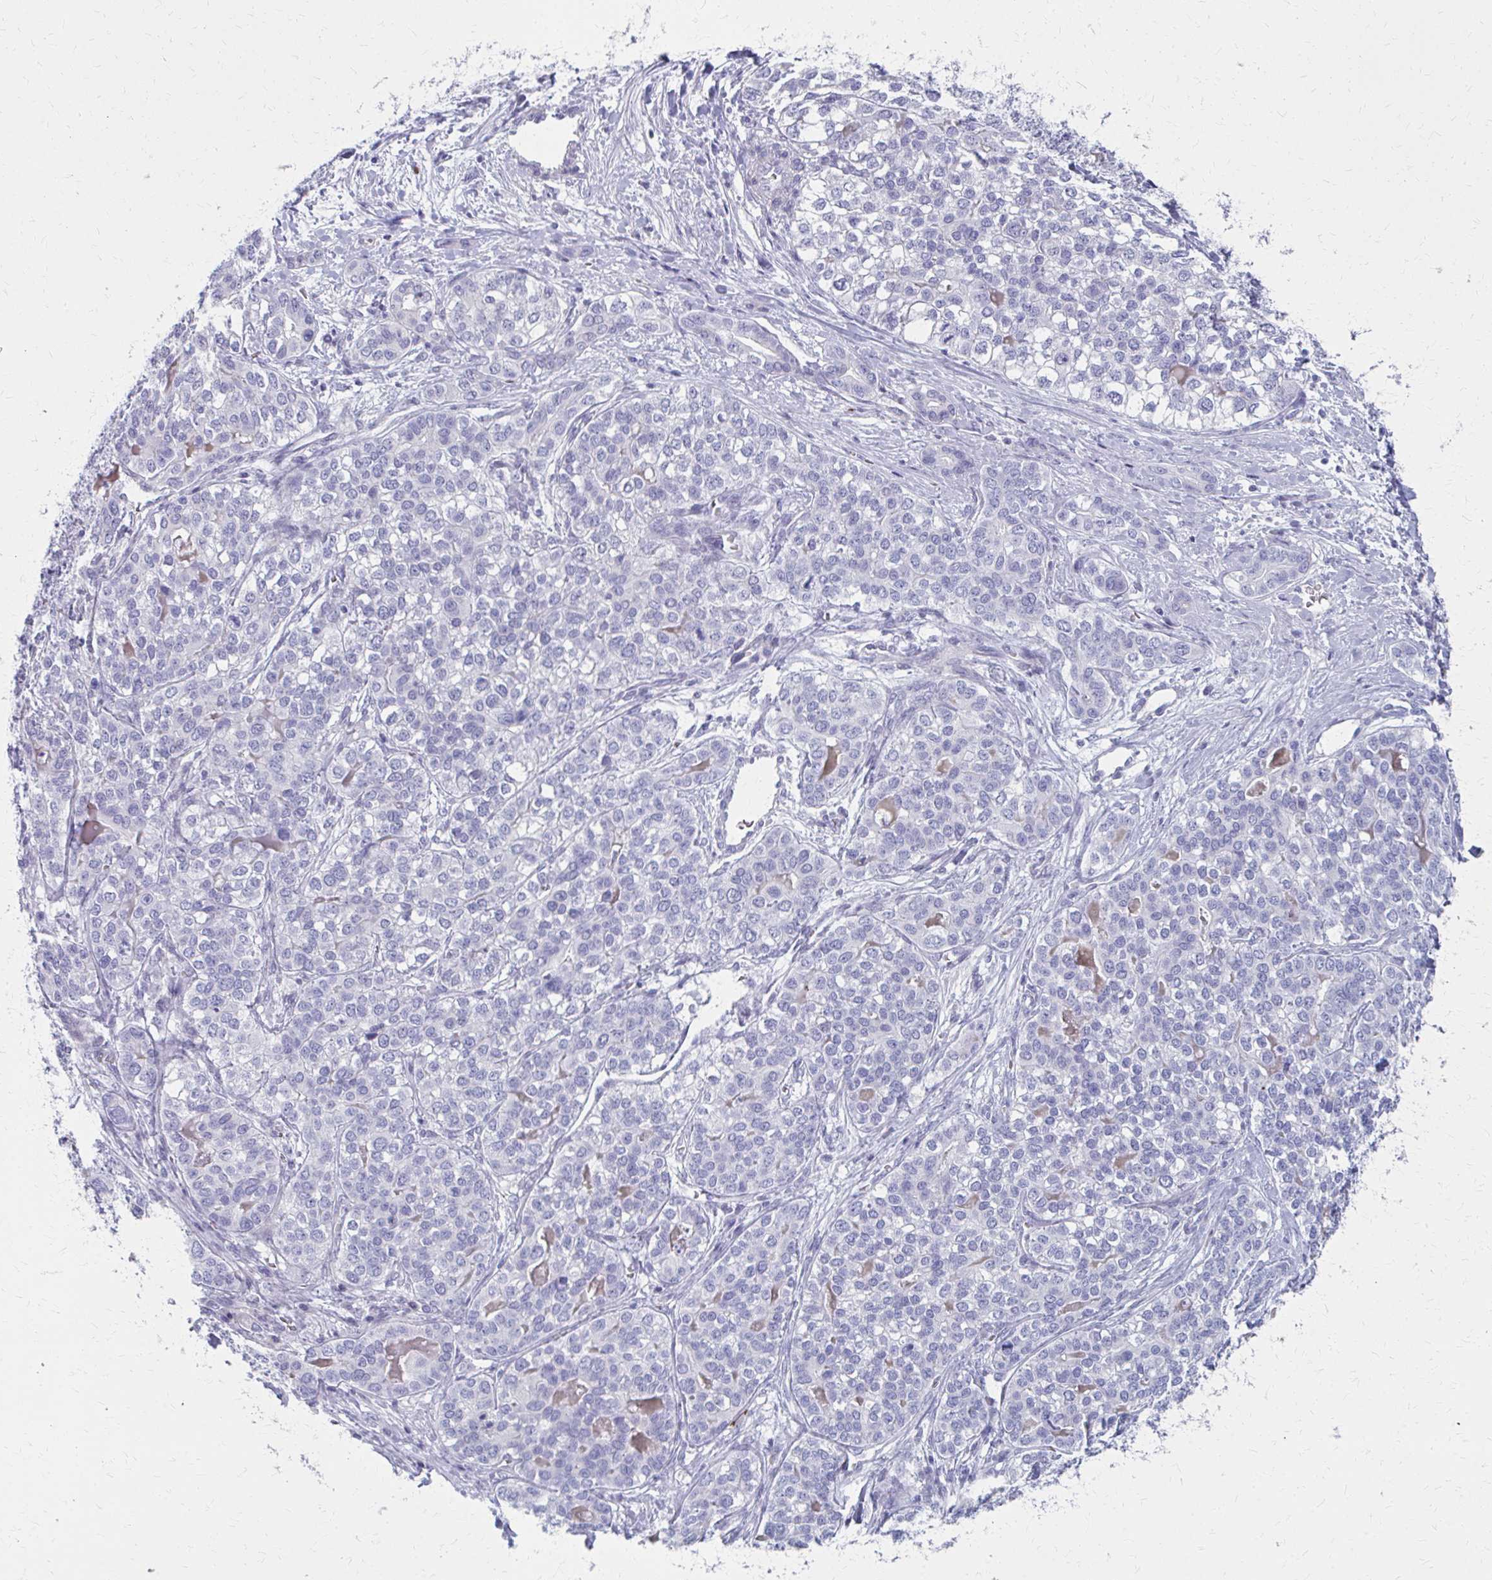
{"staining": {"intensity": "negative", "quantity": "none", "location": "none"}, "tissue": "liver cancer", "cell_type": "Tumor cells", "image_type": "cancer", "snomed": [{"axis": "morphology", "description": "Cholangiocarcinoma"}, {"axis": "topography", "description": "Liver"}], "caption": "Photomicrograph shows no significant protein positivity in tumor cells of liver cancer (cholangiocarcinoma).", "gene": "MS4A2", "patient": {"sex": "male", "age": 56}}